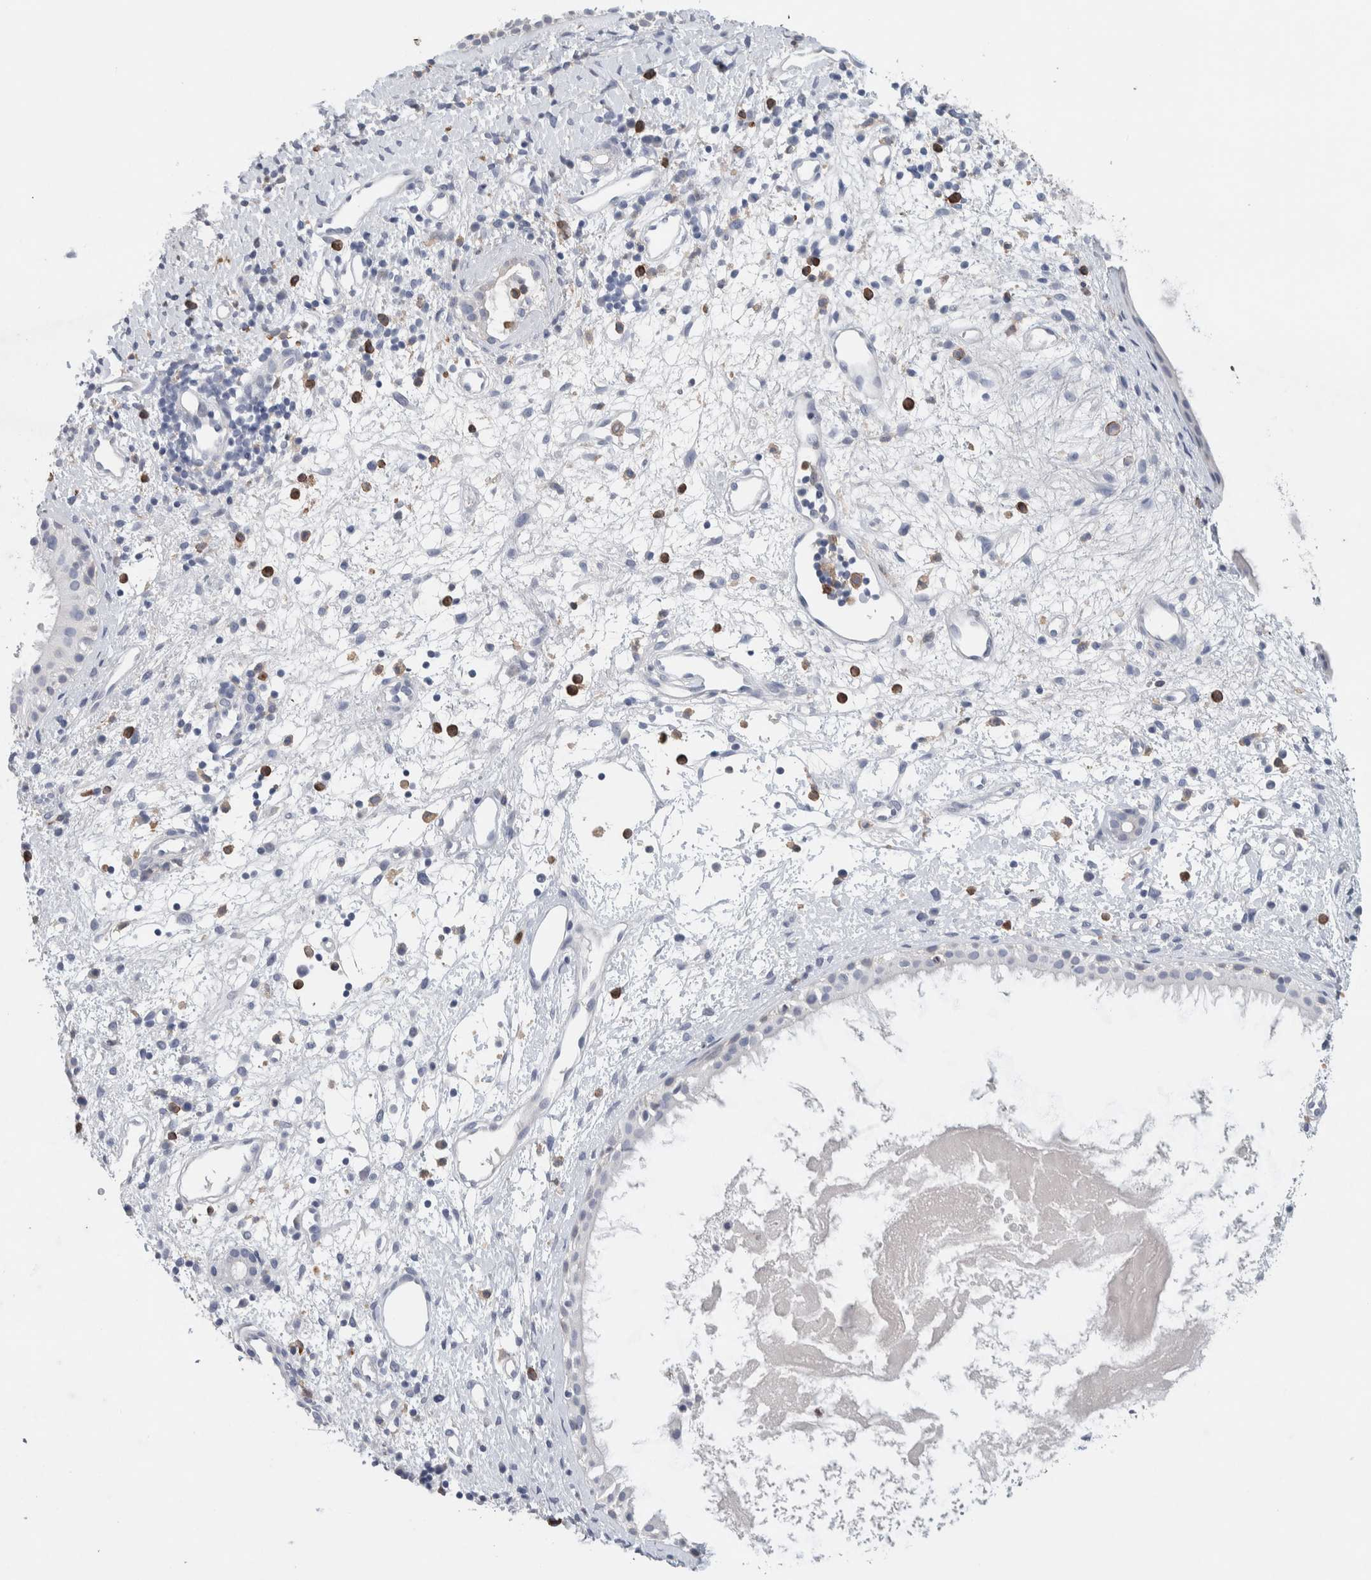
{"staining": {"intensity": "negative", "quantity": "none", "location": "none"}, "tissue": "nasopharynx", "cell_type": "Respiratory epithelial cells", "image_type": "normal", "snomed": [{"axis": "morphology", "description": "Normal tissue, NOS"}, {"axis": "topography", "description": "Nasopharynx"}], "caption": "Protein analysis of normal nasopharynx reveals no significant staining in respiratory epithelial cells.", "gene": "NCF2", "patient": {"sex": "male", "age": 22}}